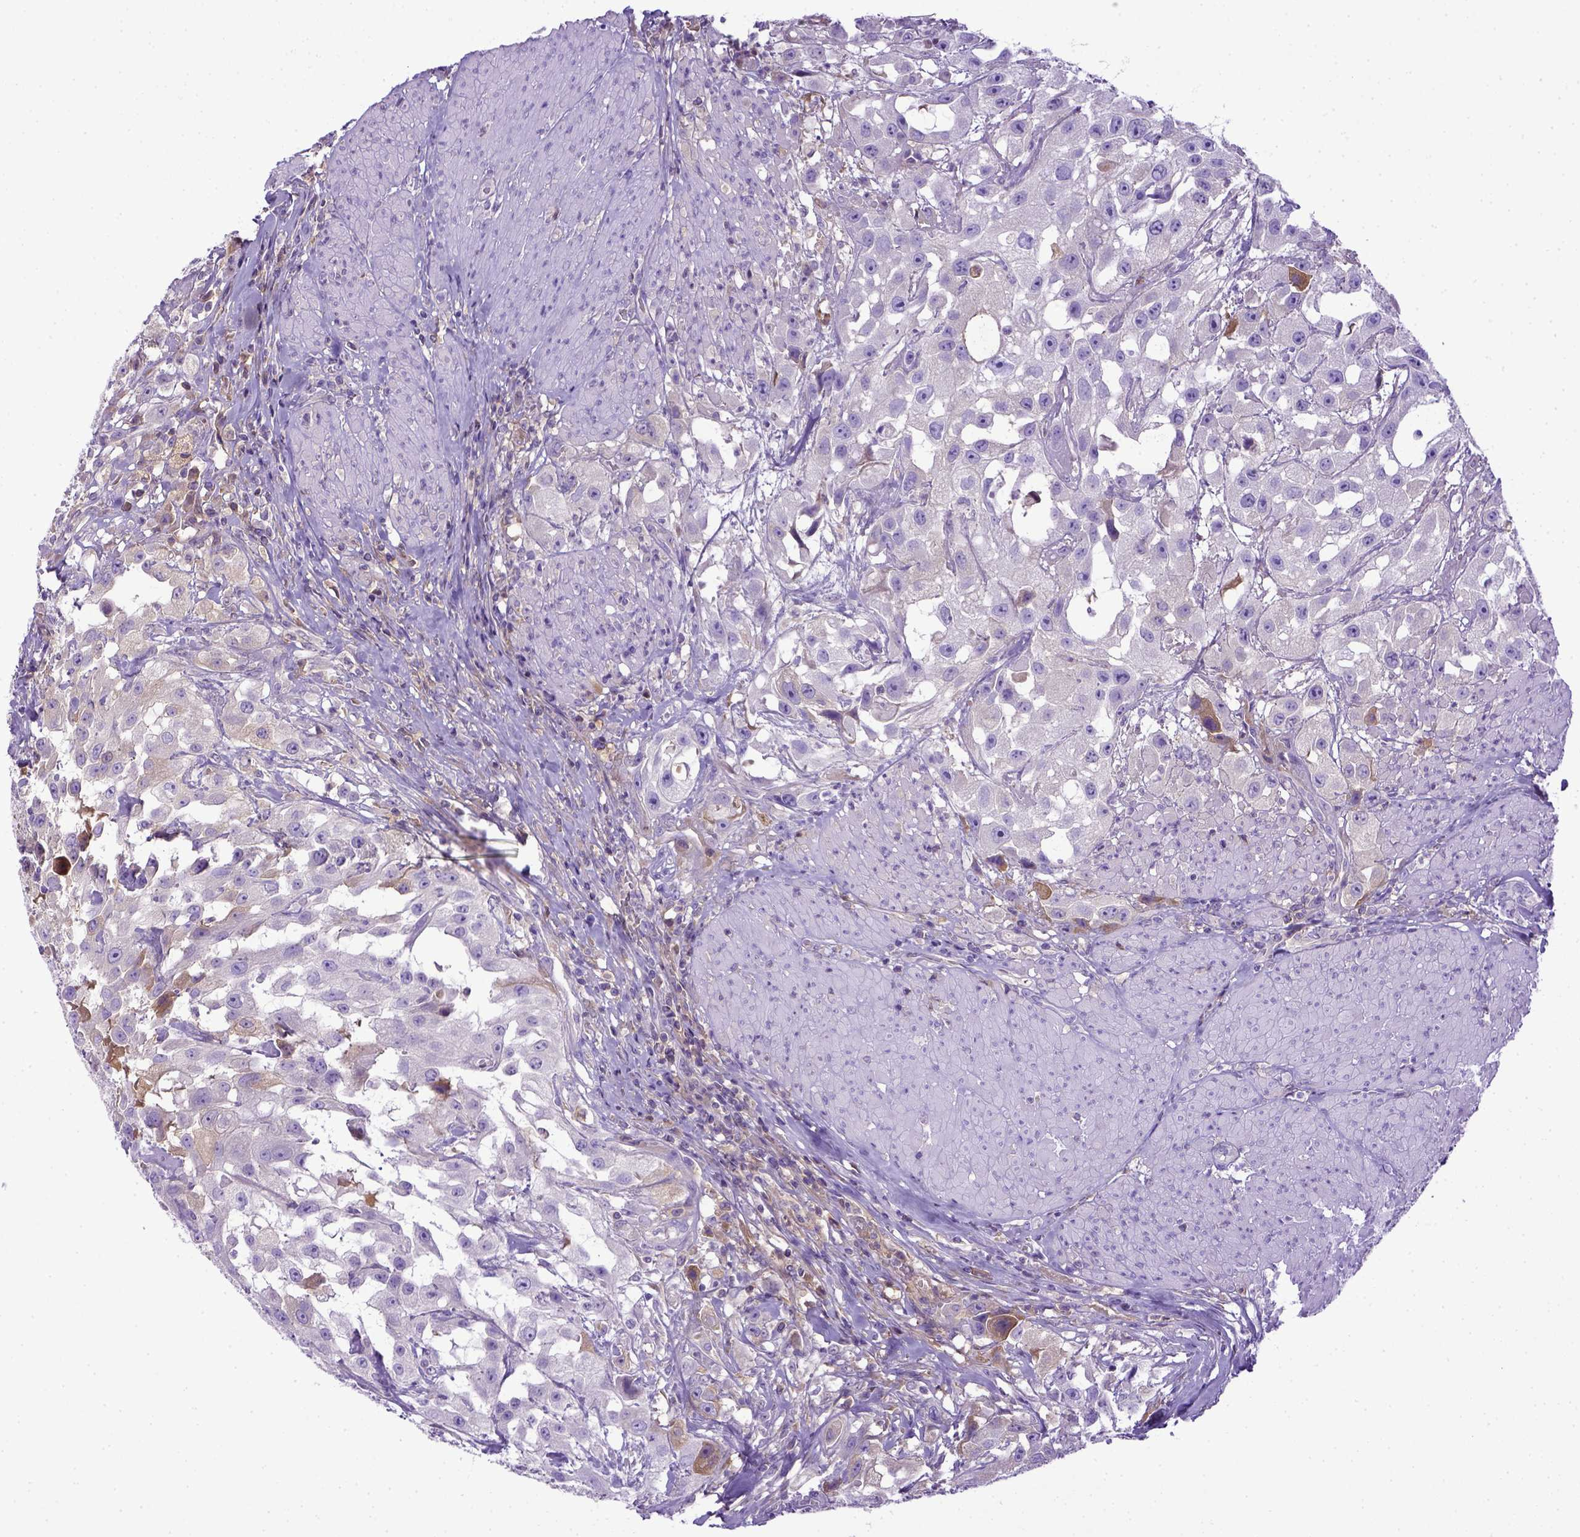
{"staining": {"intensity": "negative", "quantity": "none", "location": "none"}, "tissue": "urothelial cancer", "cell_type": "Tumor cells", "image_type": "cancer", "snomed": [{"axis": "morphology", "description": "Urothelial carcinoma, High grade"}, {"axis": "topography", "description": "Urinary bladder"}], "caption": "Immunohistochemistry of urothelial cancer reveals no expression in tumor cells.", "gene": "ITIH4", "patient": {"sex": "male", "age": 79}}